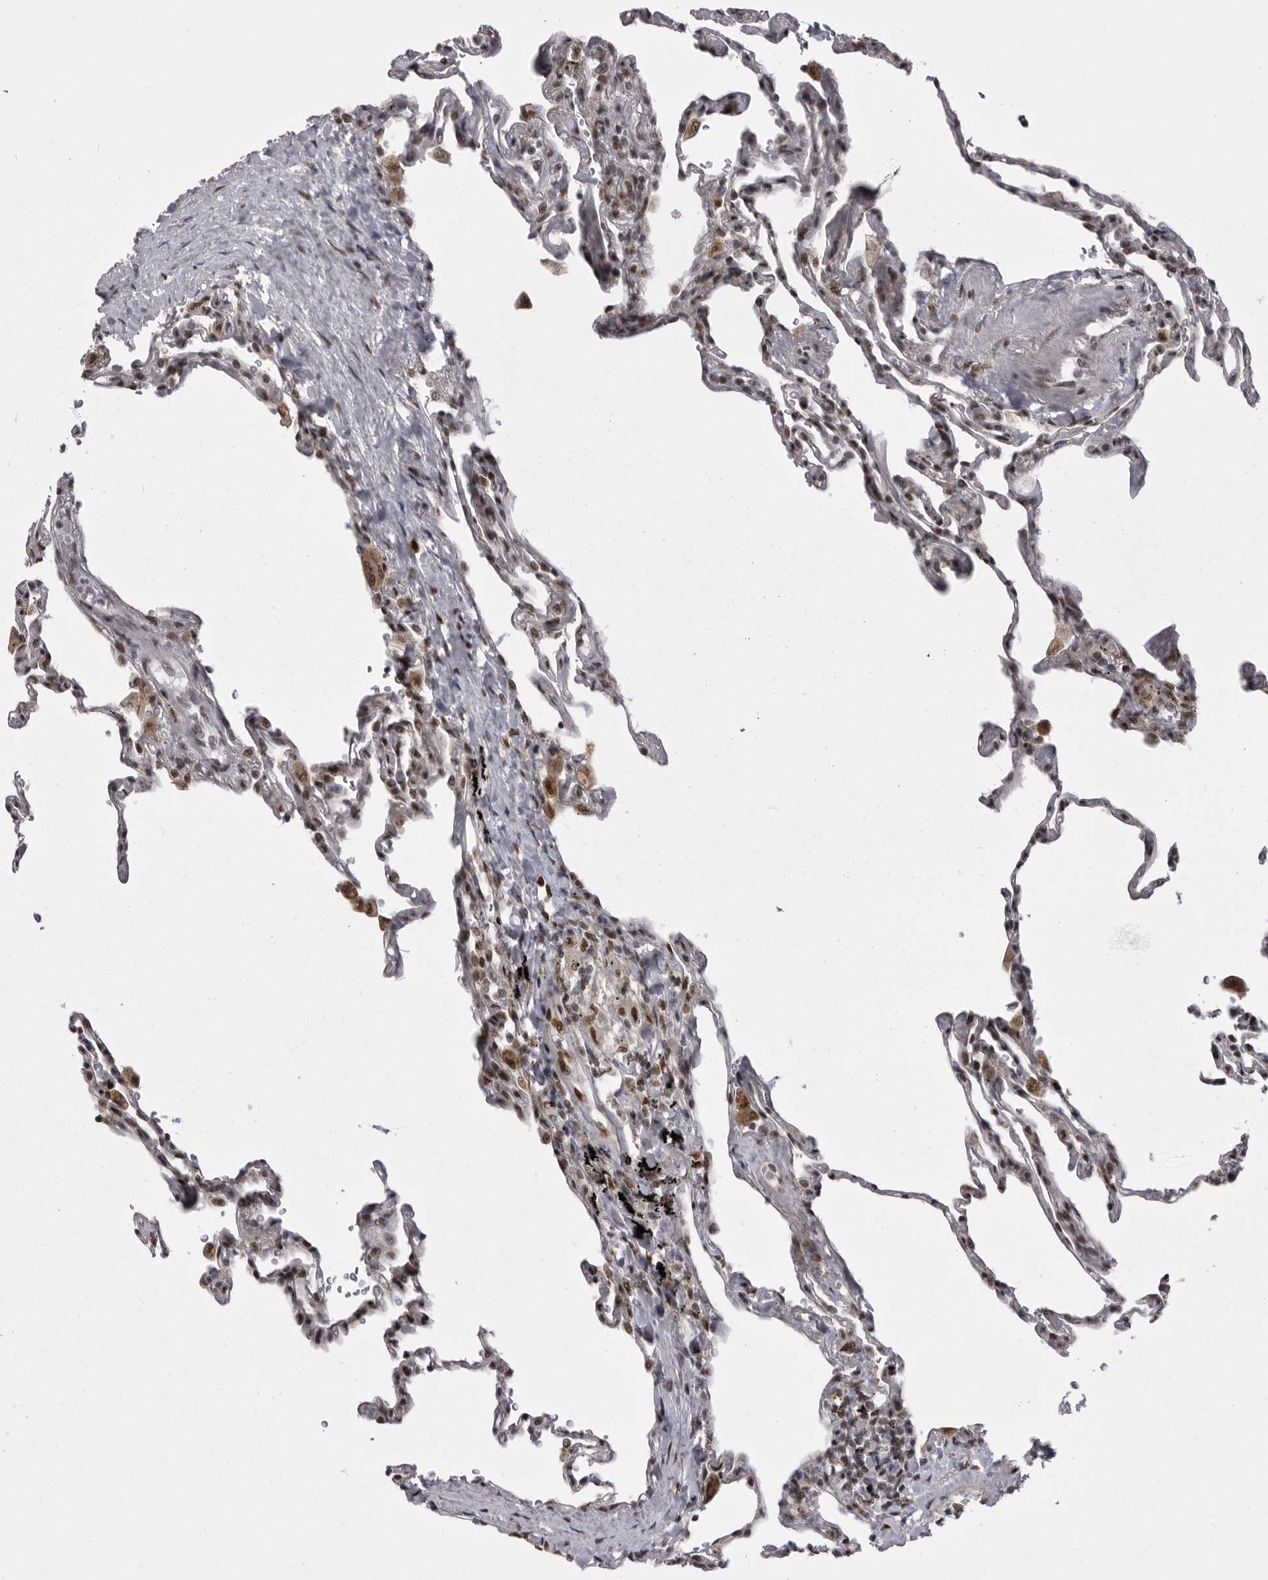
{"staining": {"intensity": "moderate", "quantity": ">75%", "location": "nuclear"}, "tissue": "lung", "cell_type": "Alveolar cells", "image_type": "normal", "snomed": [{"axis": "morphology", "description": "Normal tissue, NOS"}, {"axis": "topography", "description": "Lung"}], "caption": "DAB immunohistochemical staining of benign human lung displays moderate nuclear protein staining in approximately >75% of alveolar cells.", "gene": "MEPCE", "patient": {"sex": "male", "age": 59}}